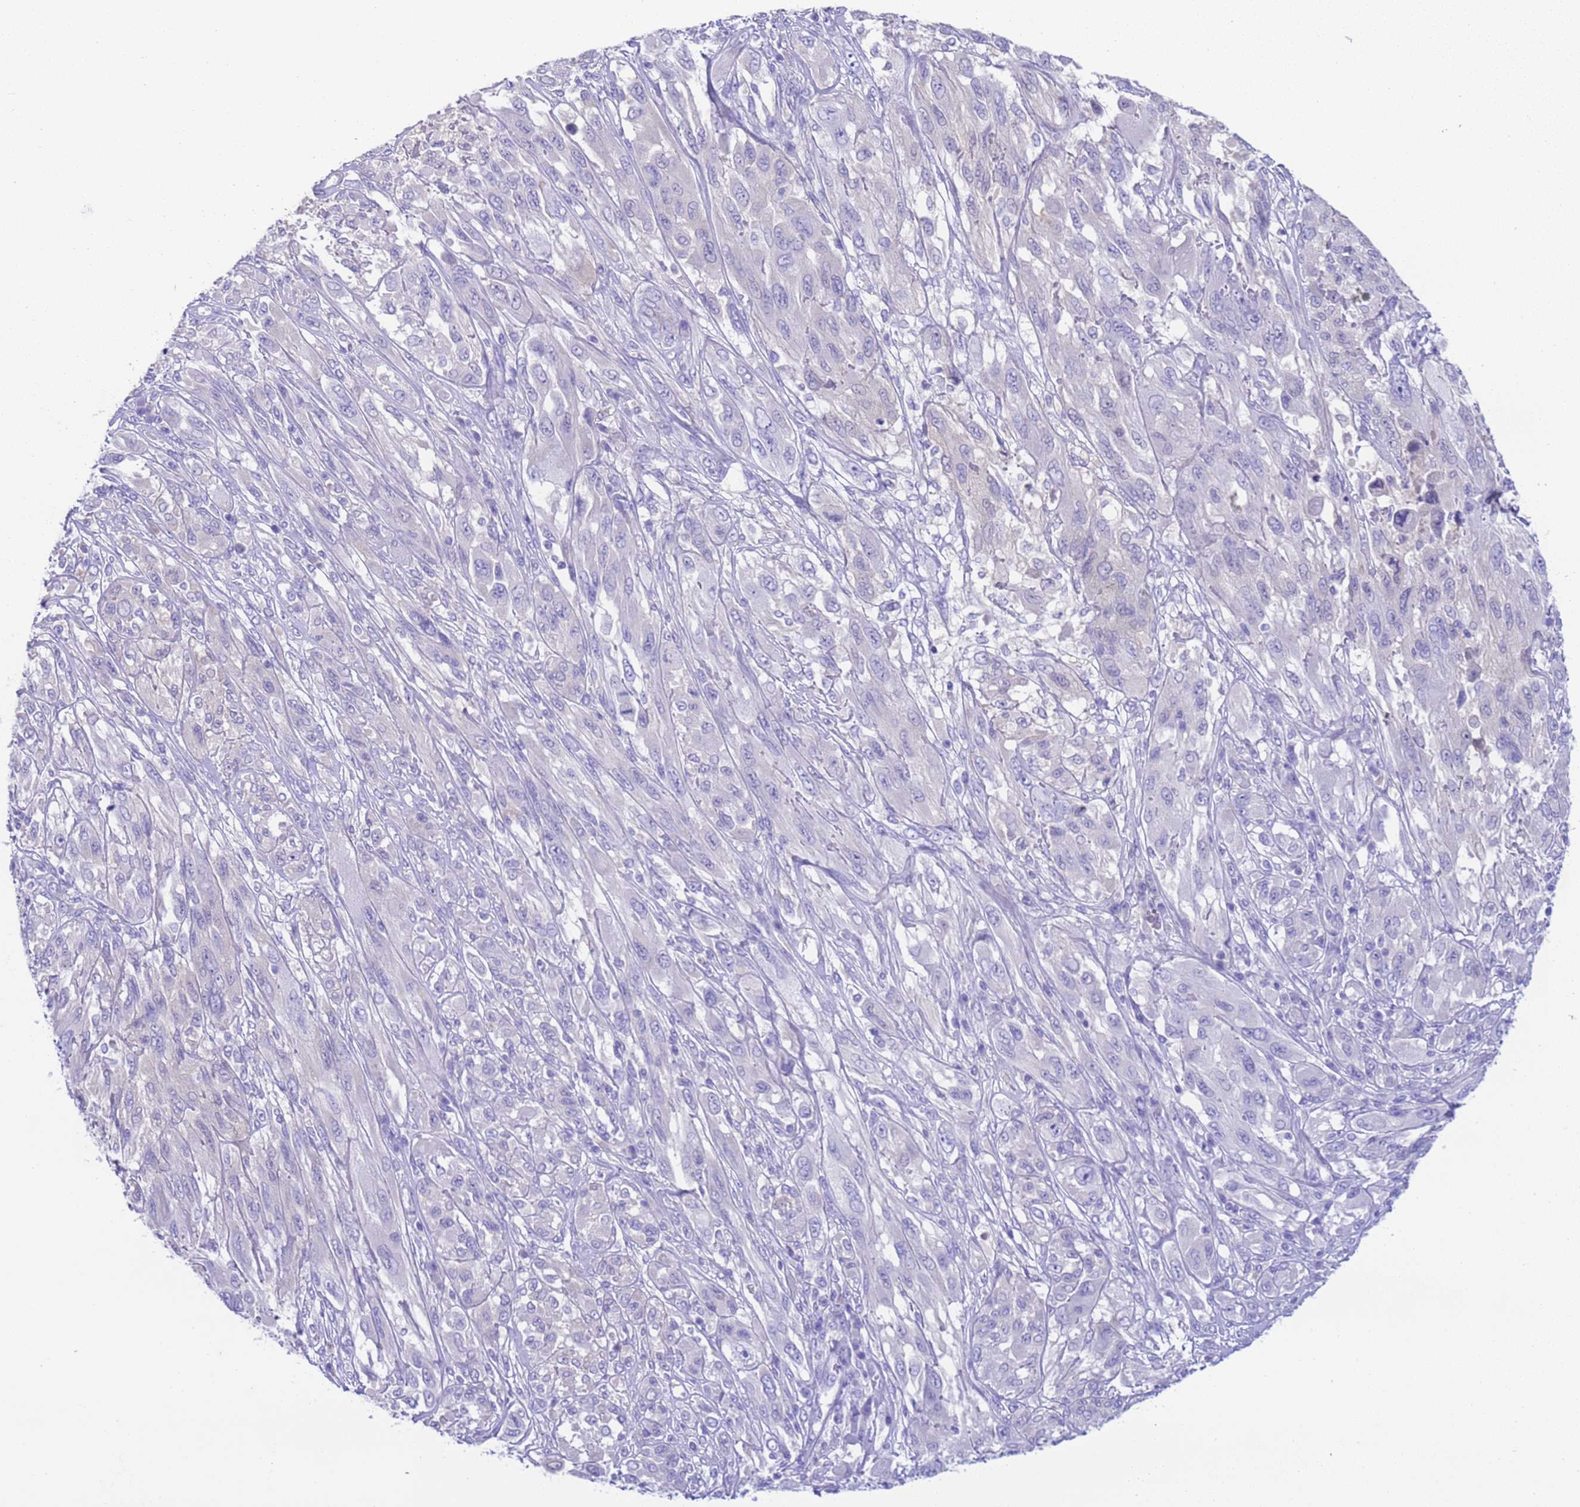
{"staining": {"intensity": "negative", "quantity": "none", "location": "none"}, "tissue": "melanoma", "cell_type": "Tumor cells", "image_type": "cancer", "snomed": [{"axis": "morphology", "description": "Malignant melanoma, NOS"}, {"axis": "topography", "description": "Skin"}], "caption": "There is no significant expression in tumor cells of malignant melanoma.", "gene": "USP38", "patient": {"sex": "female", "age": 91}}